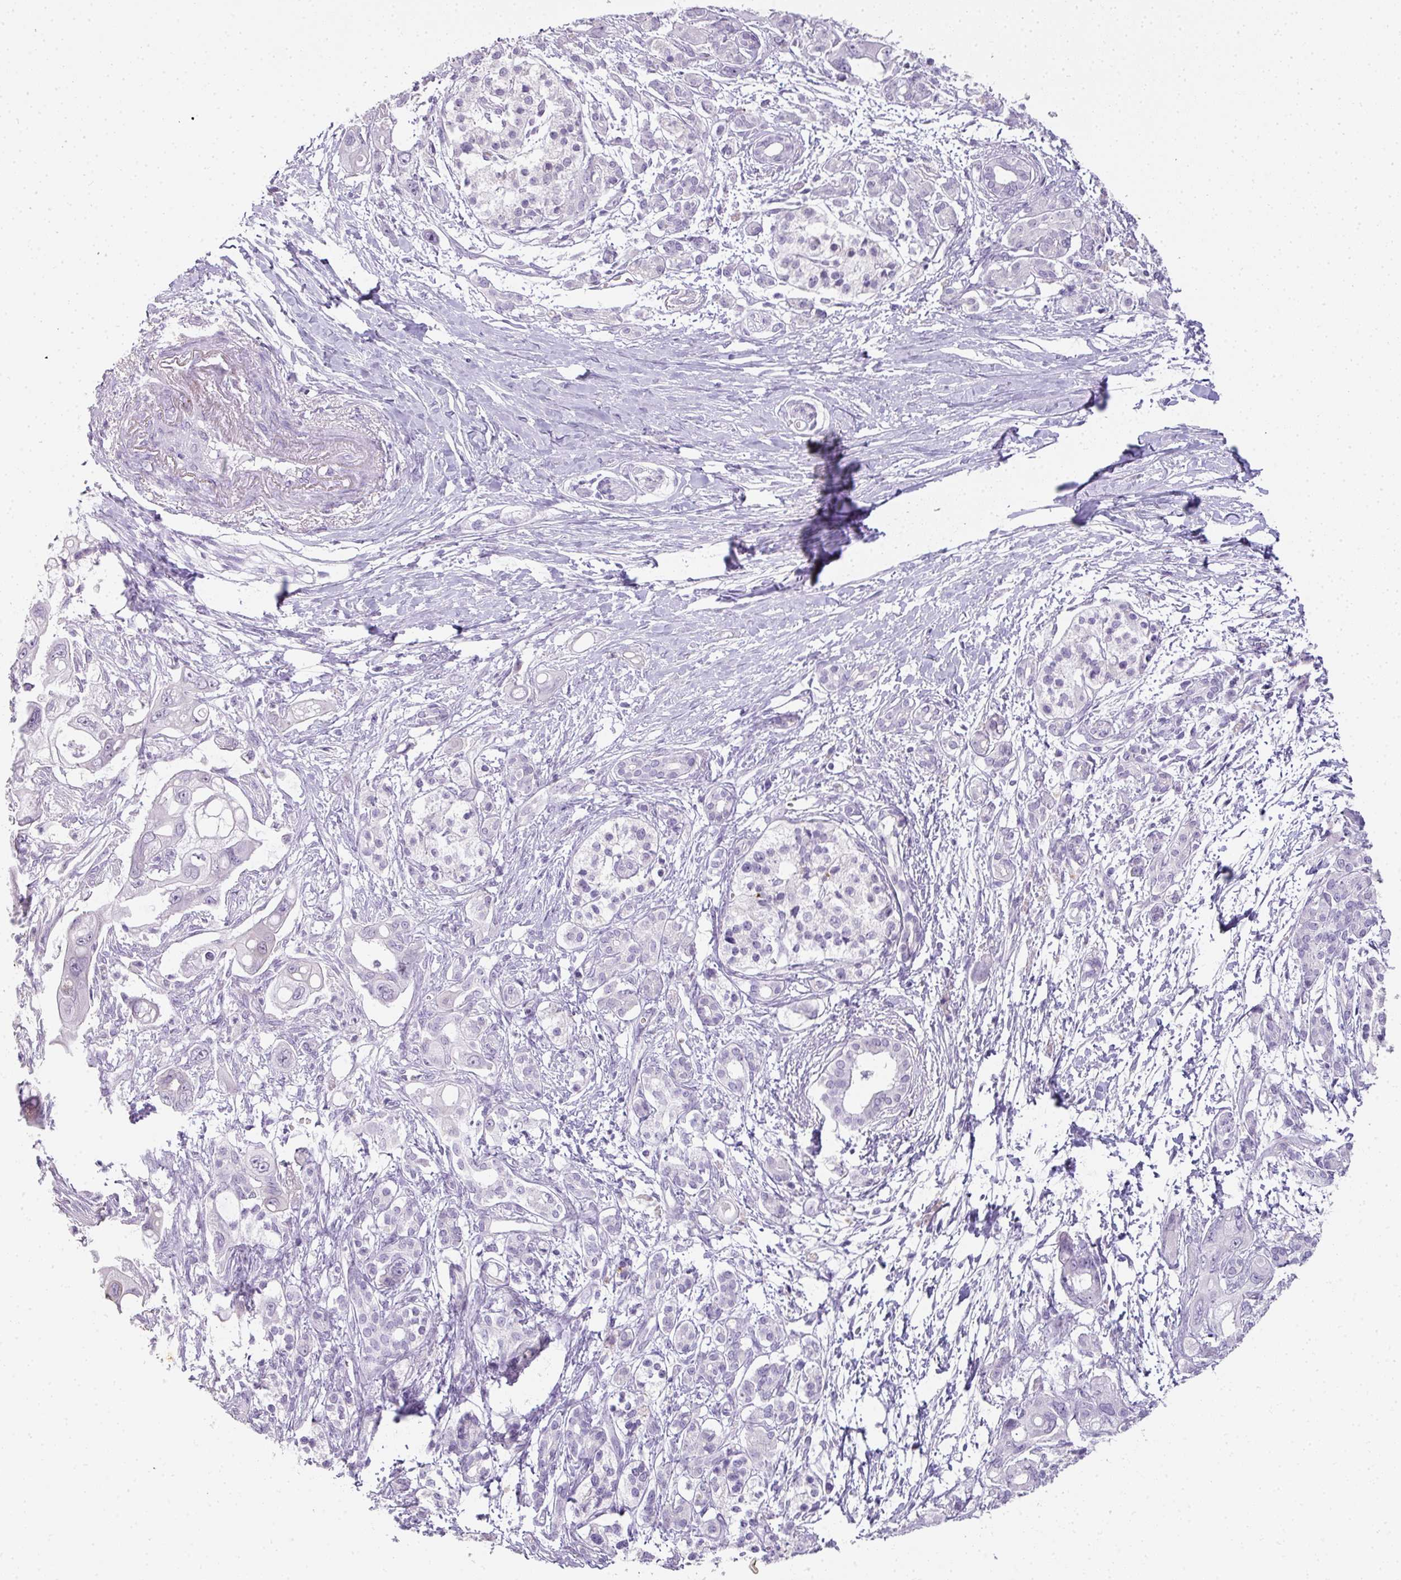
{"staining": {"intensity": "negative", "quantity": "none", "location": "none"}, "tissue": "pancreatic cancer", "cell_type": "Tumor cells", "image_type": "cancer", "snomed": [{"axis": "morphology", "description": "Adenocarcinoma, NOS"}, {"axis": "topography", "description": "Pancreas"}], "caption": "DAB immunohistochemical staining of adenocarcinoma (pancreatic) displays no significant staining in tumor cells.", "gene": "RBMY1F", "patient": {"sex": "male", "age": 68}}